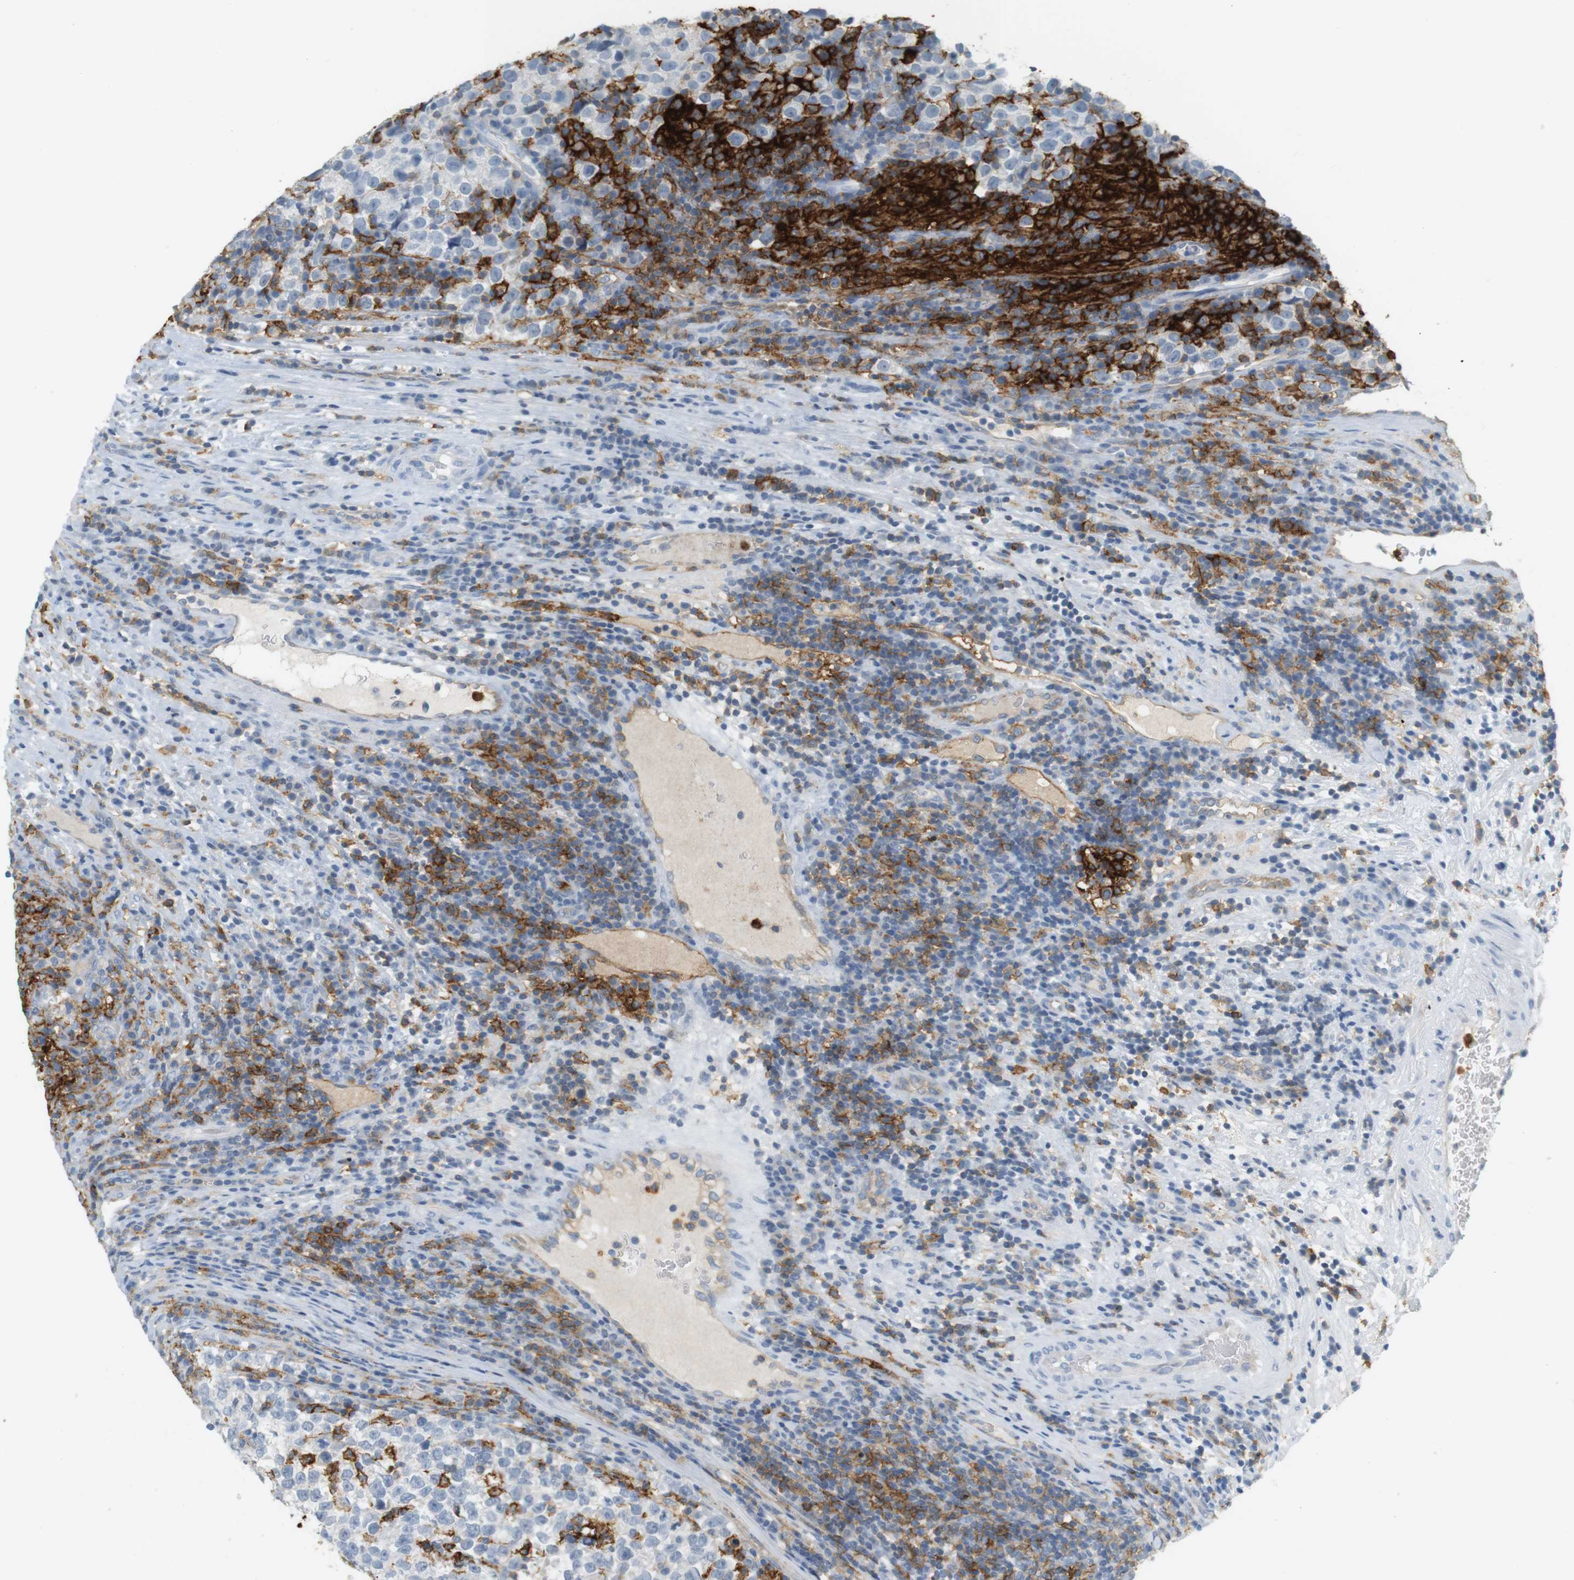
{"staining": {"intensity": "negative", "quantity": "none", "location": "none"}, "tissue": "testis cancer", "cell_type": "Tumor cells", "image_type": "cancer", "snomed": [{"axis": "morphology", "description": "Normal tissue, NOS"}, {"axis": "morphology", "description": "Seminoma, NOS"}, {"axis": "topography", "description": "Testis"}], "caption": "Tumor cells show no significant protein expression in seminoma (testis).", "gene": "SIRPA", "patient": {"sex": "male", "age": 43}}